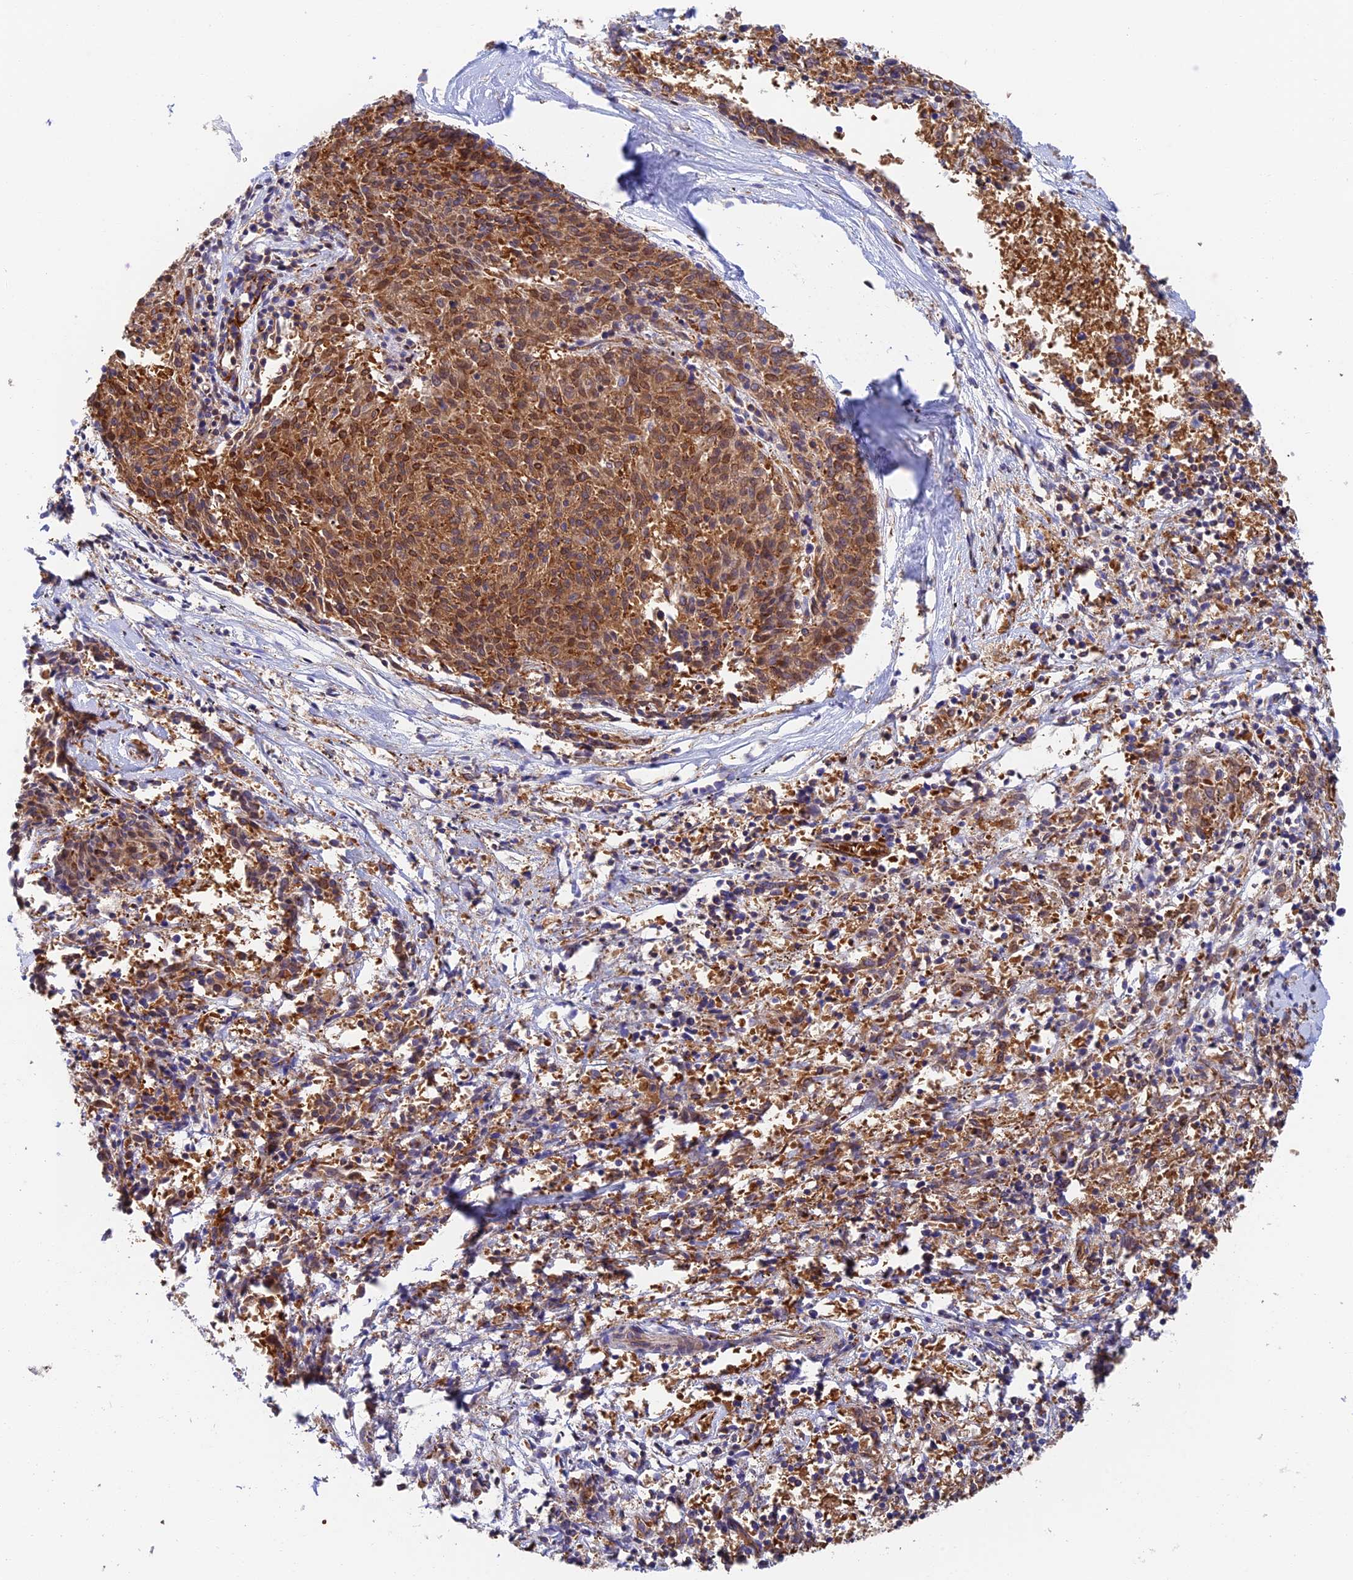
{"staining": {"intensity": "moderate", "quantity": ">75%", "location": "cytoplasmic/membranous"}, "tissue": "melanoma", "cell_type": "Tumor cells", "image_type": "cancer", "snomed": [{"axis": "morphology", "description": "Malignant melanoma, NOS"}, {"axis": "topography", "description": "Skin"}], "caption": "High-power microscopy captured an IHC photomicrograph of melanoma, revealing moderate cytoplasmic/membranous staining in approximately >75% of tumor cells. The staining is performed using DAB (3,3'-diaminobenzidine) brown chromogen to label protein expression. The nuclei are counter-stained blue using hematoxylin.", "gene": "DCTN2", "patient": {"sex": "female", "age": 72}}